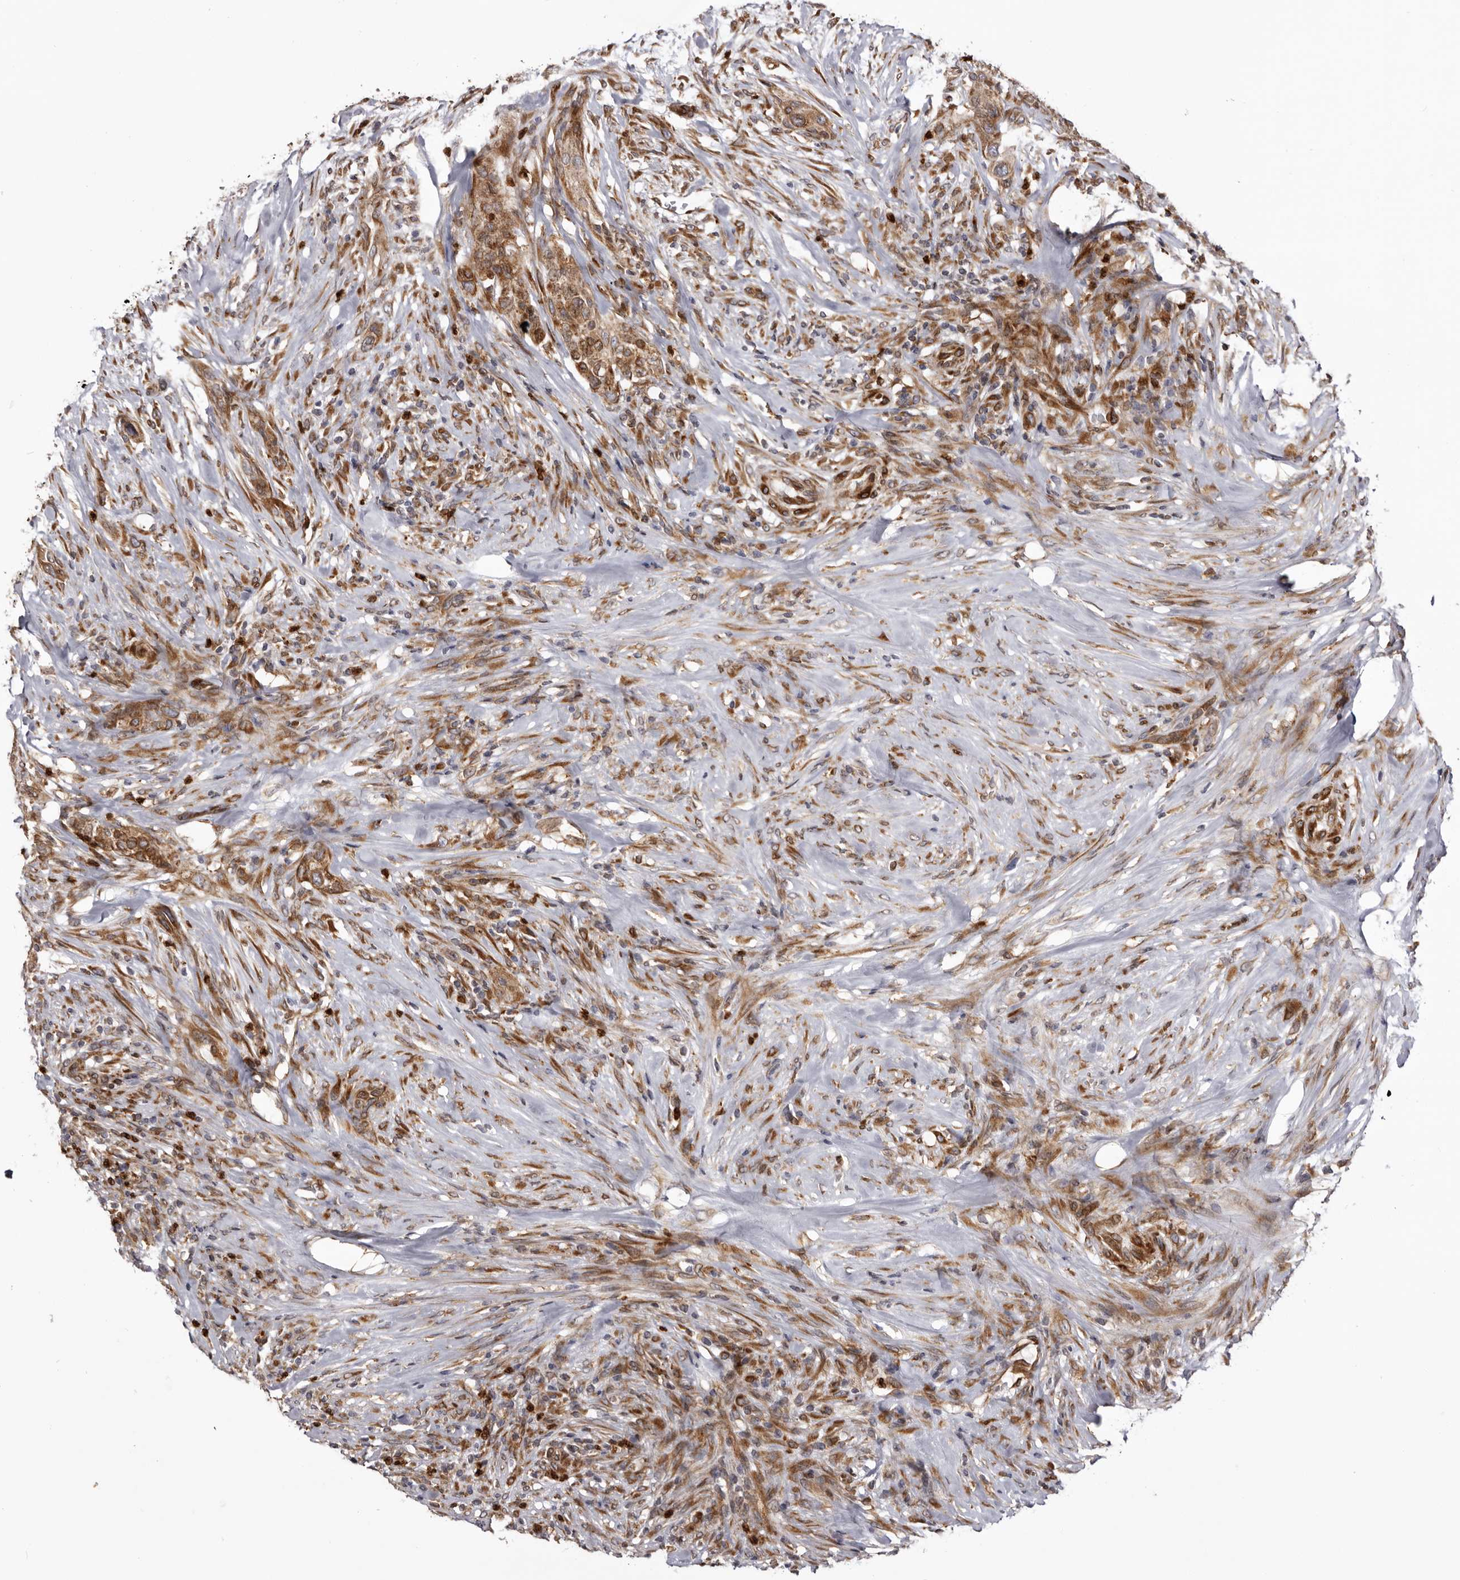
{"staining": {"intensity": "moderate", "quantity": ">75%", "location": "cytoplasmic/membranous"}, "tissue": "urothelial cancer", "cell_type": "Tumor cells", "image_type": "cancer", "snomed": [{"axis": "morphology", "description": "Urothelial carcinoma, High grade"}, {"axis": "topography", "description": "Urinary bladder"}], "caption": "High-grade urothelial carcinoma stained for a protein (brown) displays moderate cytoplasmic/membranous positive expression in approximately >75% of tumor cells.", "gene": "C4orf3", "patient": {"sex": "male", "age": 35}}